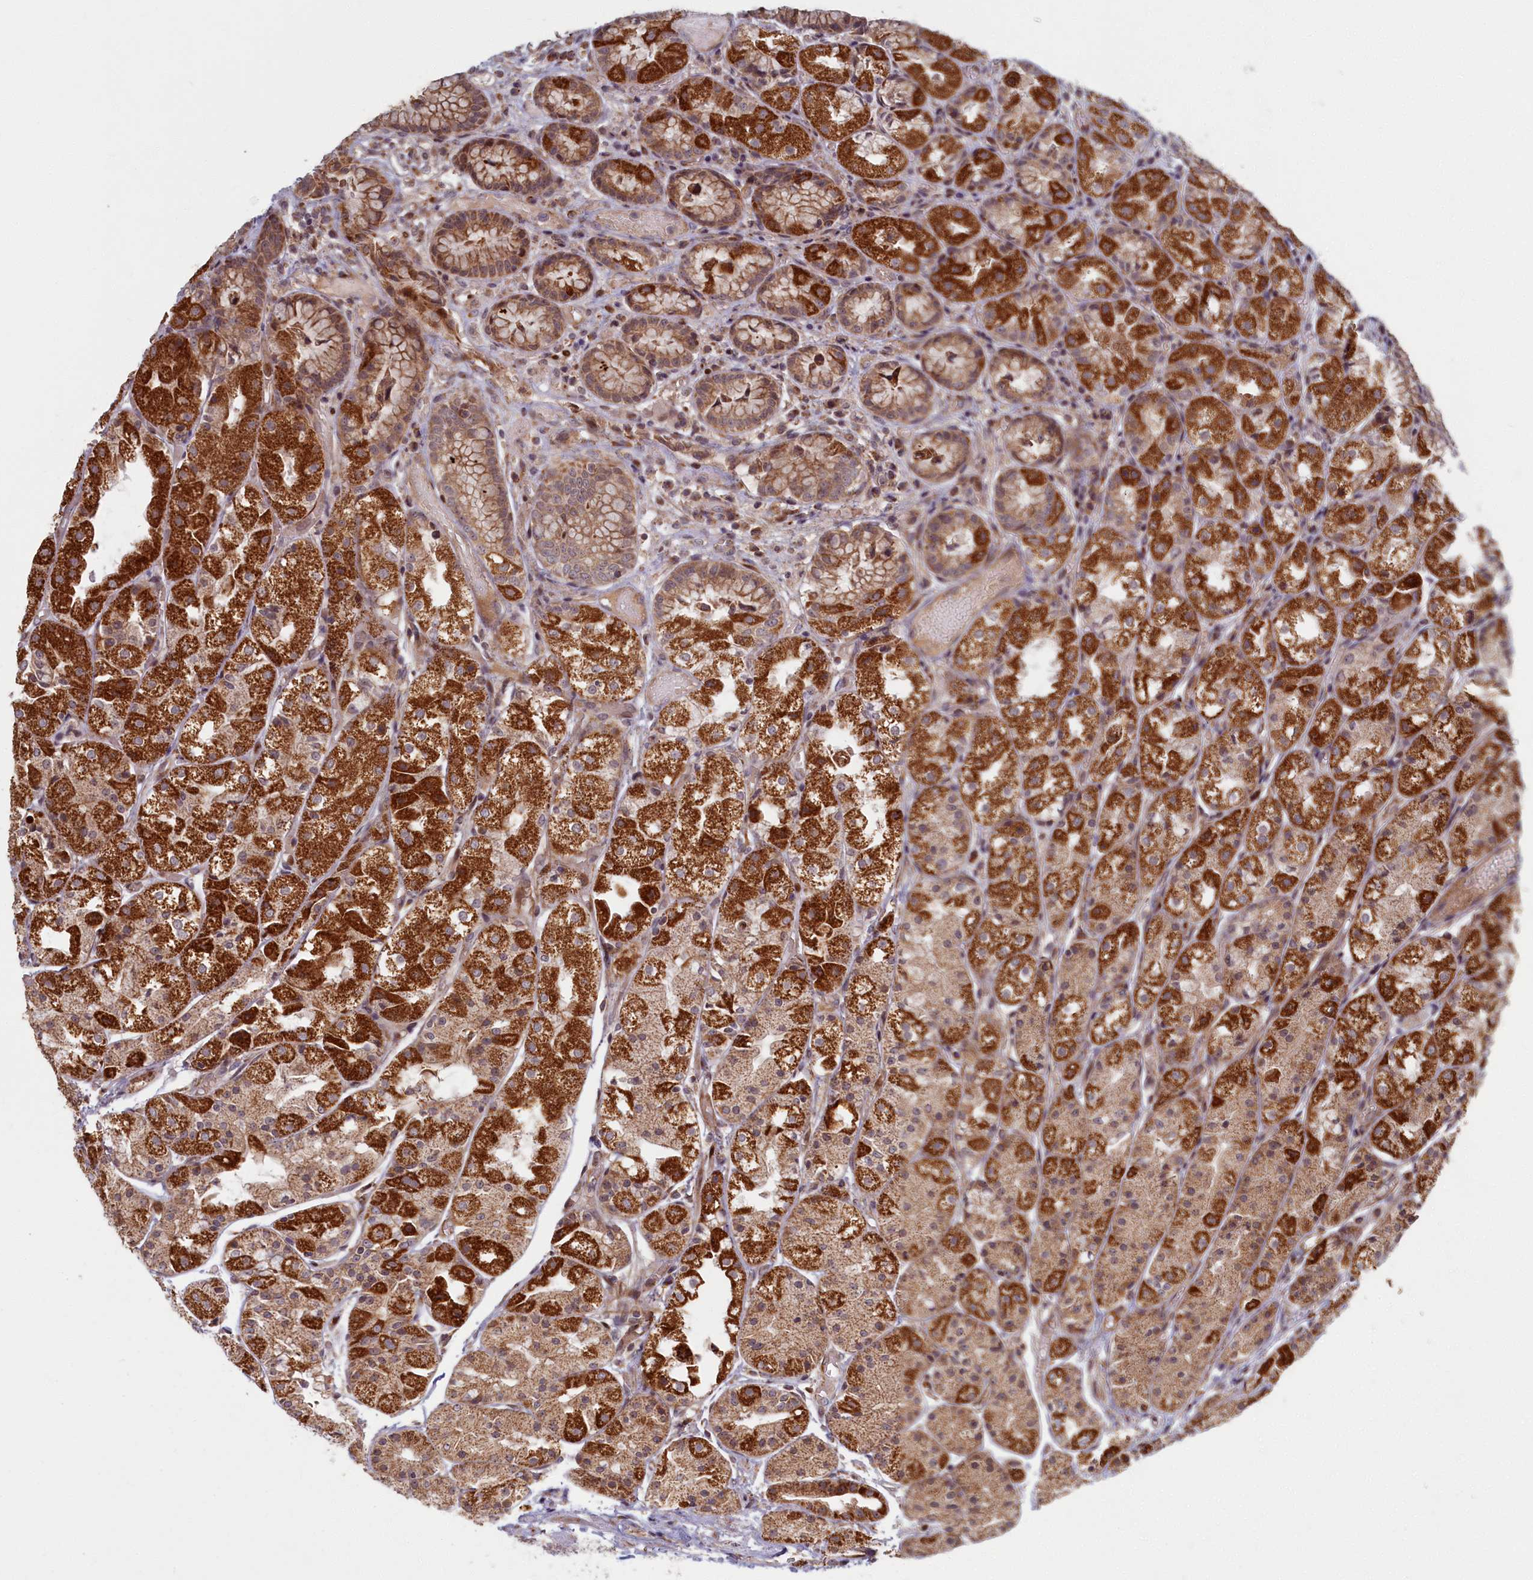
{"staining": {"intensity": "strong", "quantity": "25%-75%", "location": "cytoplasmic/membranous"}, "tissue": "stomach", "cell_type": "Glandular cells", "image_type": "normal", "snomed": [{"axis": "morphology", "description": "Normal tissue, NOS"}, {"axis": "topography", "description": "Stomach, upper"}], "caption": "Protein analysis of unremarkable stomach exhibits strong cytoplasmic/membranous positivity in about 25%-75% of glandular cells. The staining was performed using DAB (3,3'-diaminobenzidine) to visualize the protein expression in brown, while the nuclei were stained in blue with hematoxylin (Magnification: 20x).", "gene": "PLA2G10", "patient": {"sex": "male", "age": 72}}